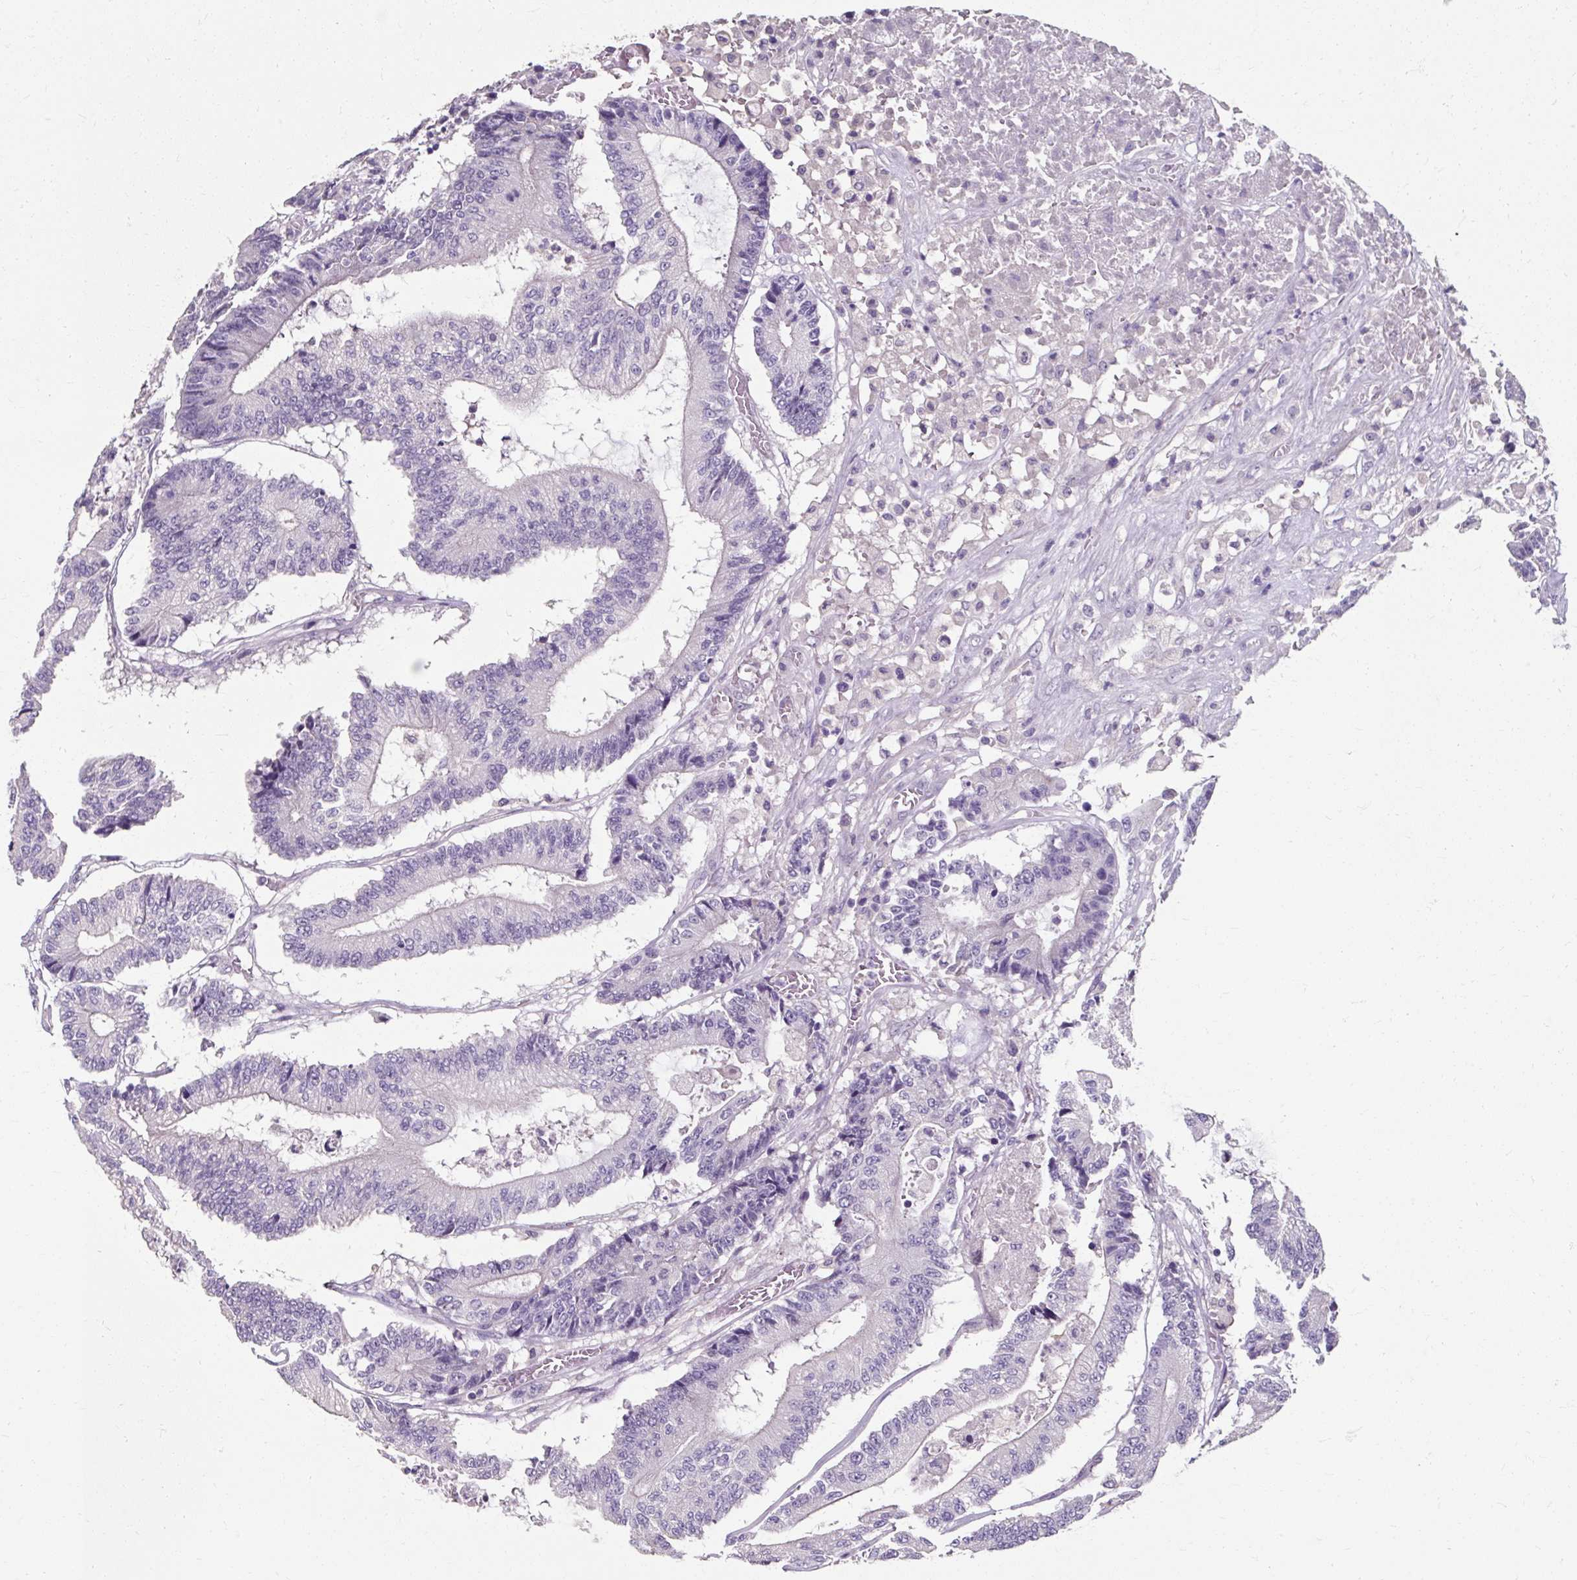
{"staining": {"intensity": "negative", "quantity": "none", "location": "none"}, "tissue": "colorectal cancer", "cell_type": "Tumor cells", "image_type": "cancer", "snomed": [{"axis": "morphology", "description": "Adenocarcinoma, NOS"}, {"axis": "topography", "description": "Colon"}], "caption": "Immunohistochemistry histopathology image of adenocarcinoma (colorectal) stained for a protein (brown), which displays no expression in tumor cells. (Stains: DAB (3,3'-diaminobenzidine) immunohistochemistry with hematoxylin counter stain, Microscopy: brightfield microscopy at high magnification).", "gene": "KLHL24", "patient": {"sex": "female", "age": 84}}